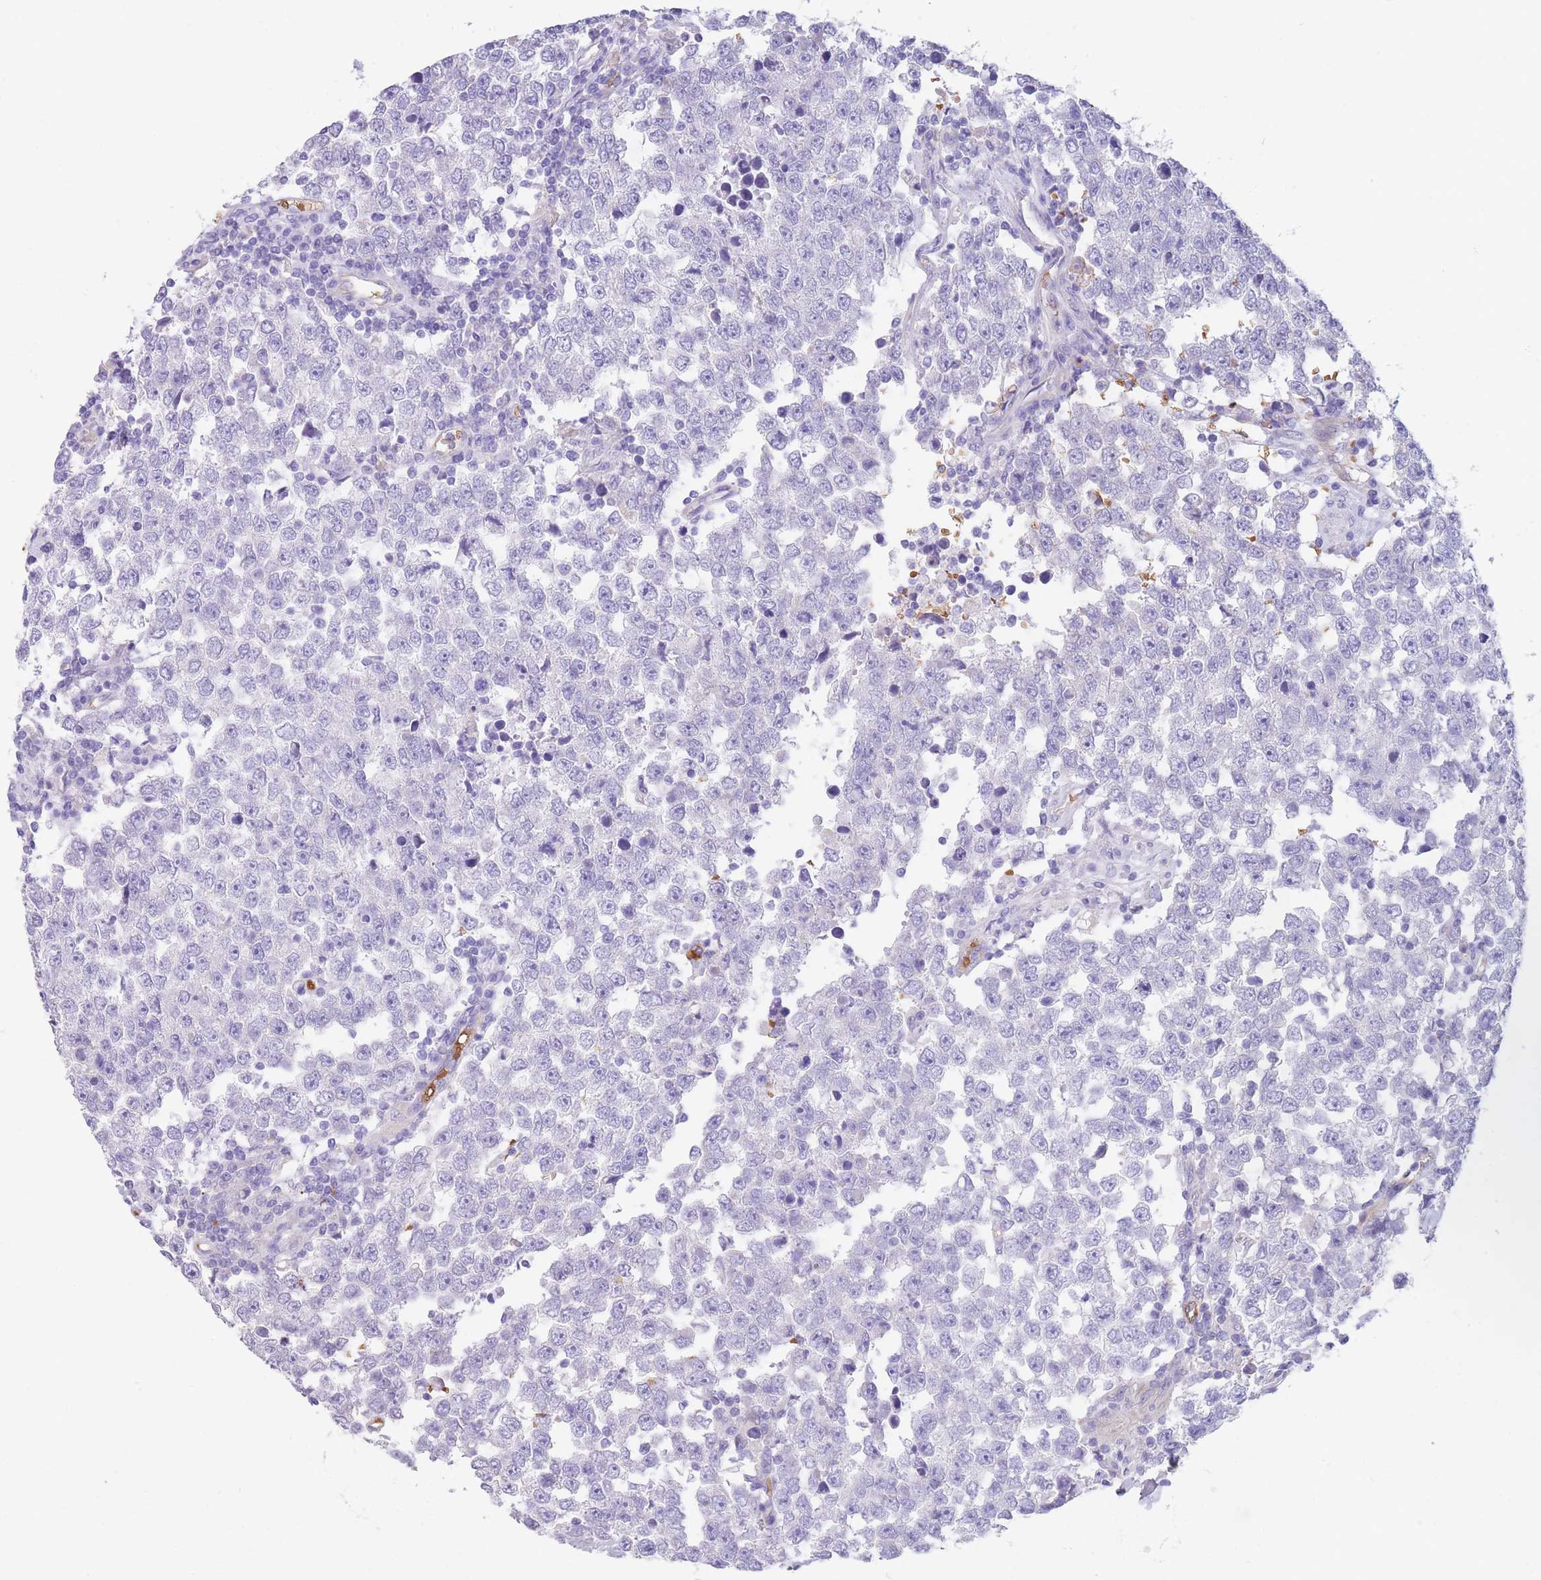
{"staining": {"intensity": "negative", "quantity": "none", "location": "none"}, "tissue": "testis cancer", "cell_type": "Tumor cells", "image_type": "cancer", "snomed": [{"axis": "morphology", "description": "Seminoma, NOS"}, {"axis": "morphology", "description": "Carcinoma, Embryonal, NOS"}, {"axis": "topography", "description": "Testis"}], "caption": "High power microscopy histopathology image of an IHC photomicrograph of testis cancer, revealing no significant staining in tumor cells. Nuclei are stained in blue.", "gene": "ANKRD53", "patient": {"sex": "male", "age": 28}}